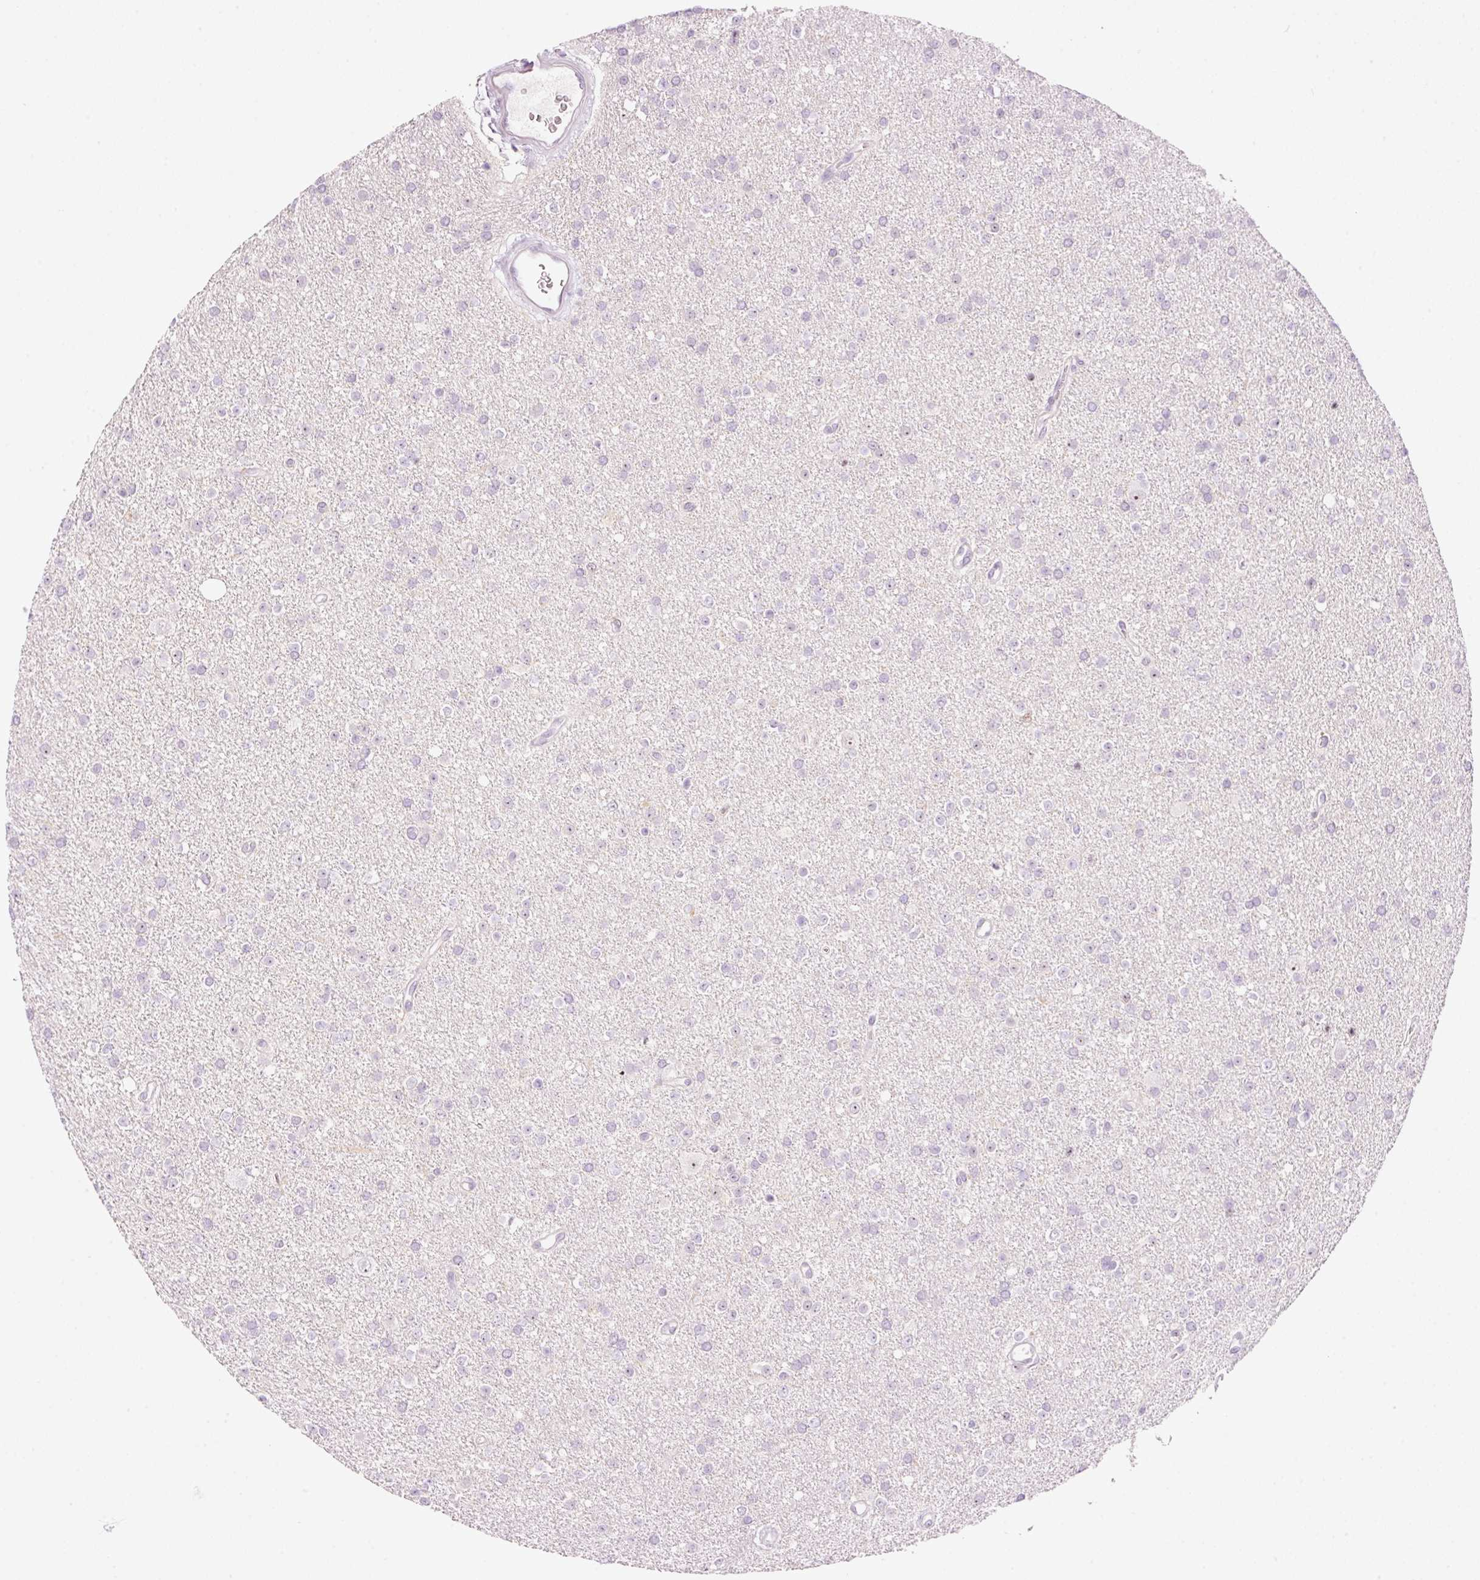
{"staining": {"intensity": "negative", "quantity": "none", "location": "none"}, "tissue": "glioma", "cell_type": "Tumor cells", "image_type": "cancer", "snomed": [{"axis": "morphology", "description": "Glioma, malignant, Low grade"}, {"axis": "topography", "description": "Brain"}], "caption": "DAB immunohistochemical staining of human malignant low-grade glioma demonstrates no significant expression in tumor cells.", "gene": "GCG", "patient": {"sex": "female", "age": 34}}